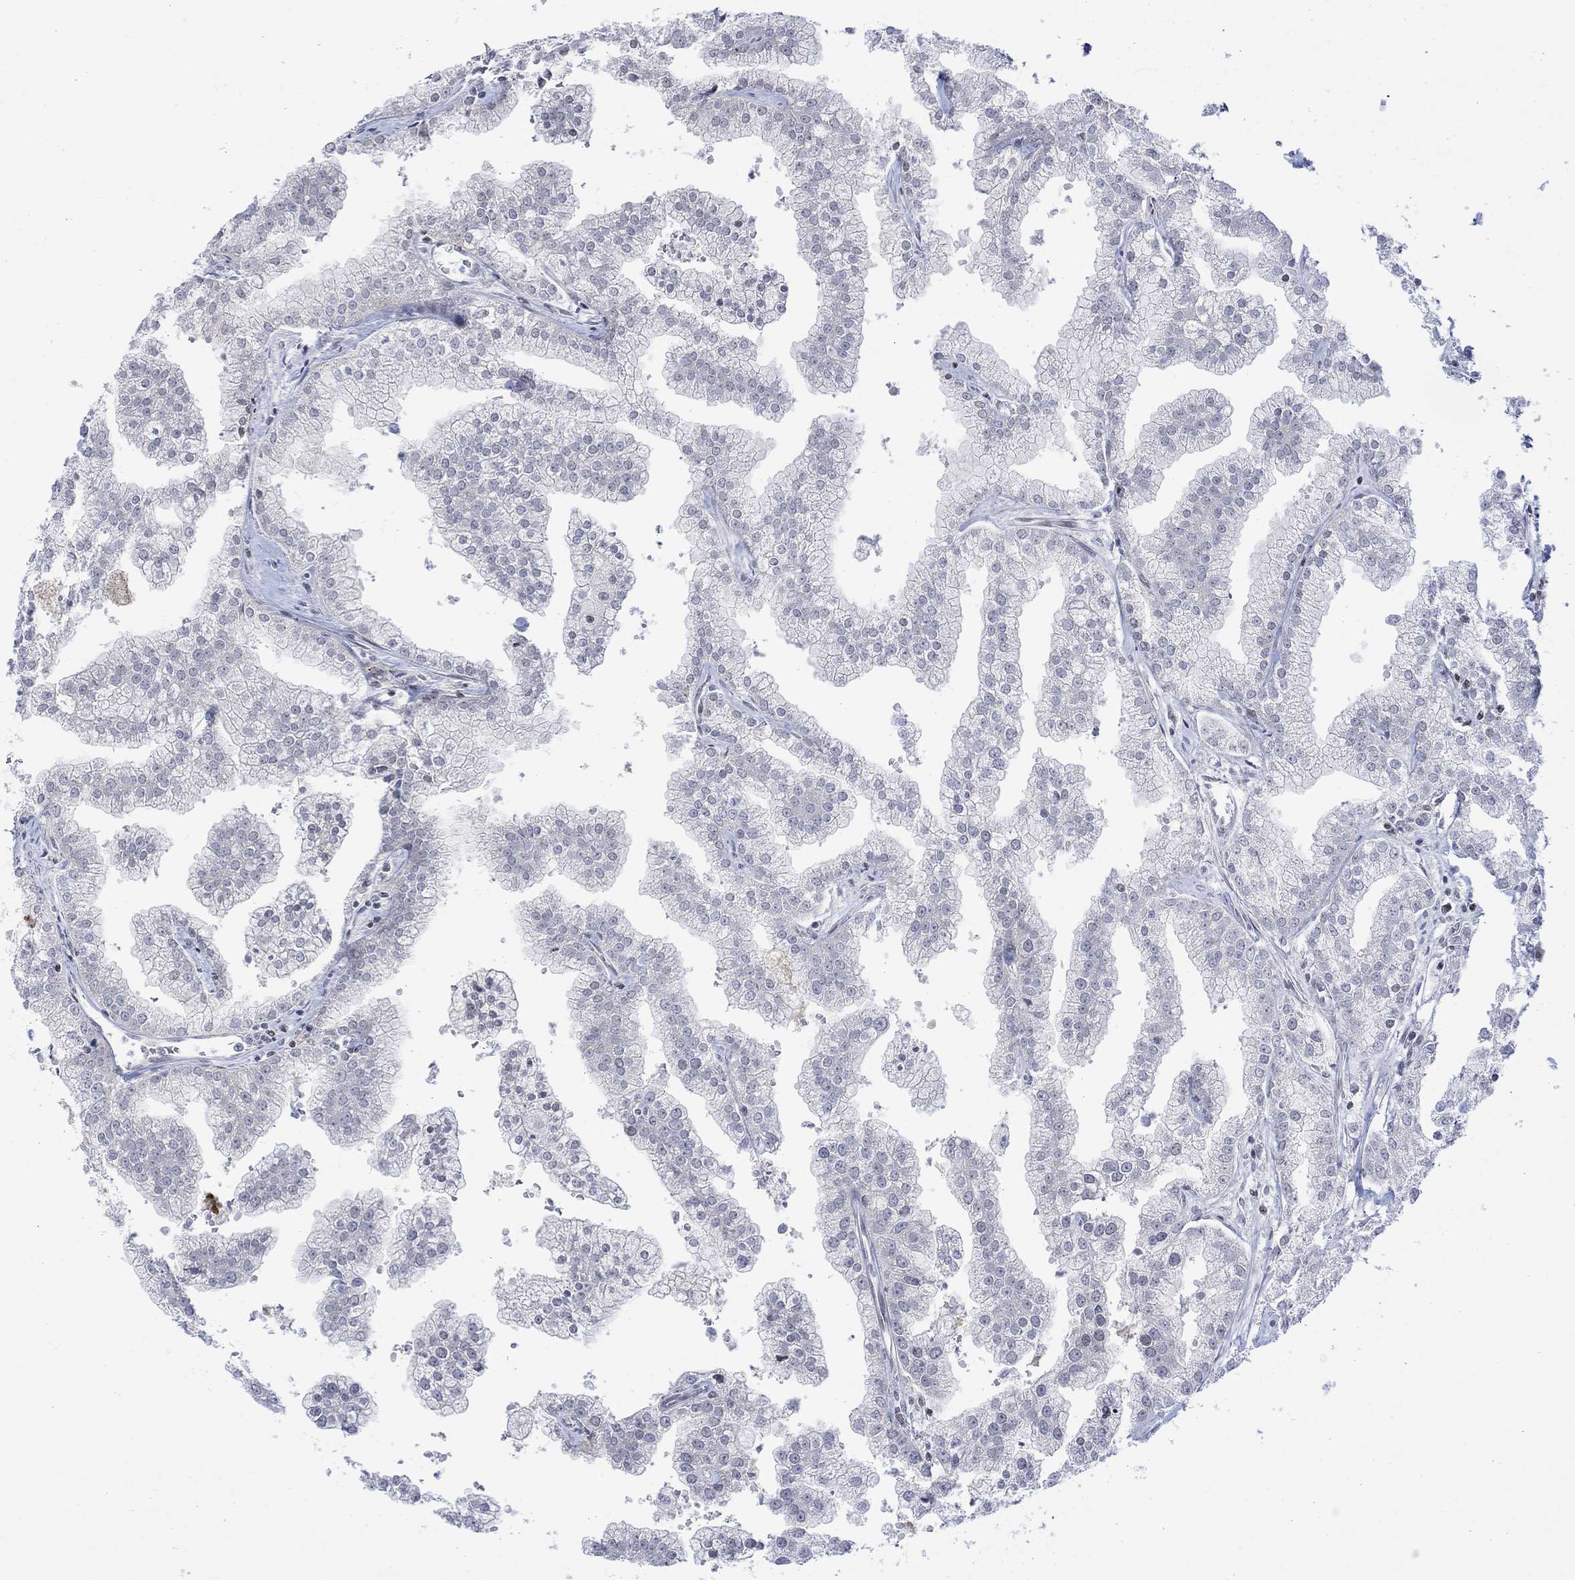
{"staining": {"intensity": "negative", "quantity": "none", "location": "none"}, "tissue": "prostate cancer", "cell_type": "Tumor cells", "image_type": "cancer", "snomed": [{"axis": "morphology", "description": "Adenocarcinoma, NOS"}, {"axis": "topography", "description": "Prostate"}], "caption": "Immunohistochemistry histopathology image of adenocarcinoma (prostate) stained for a protein (brown), which exhibits no staining in tumor cells. The staining was performed using DAB (3,3'-diaminobenzidine) to visualize the protein expression in brown, while the nuclei were stained in blue with hematoxylin (Magnification: 20x).", "gene": "DCX", "patient": {"sex": "male", "age": 70}}